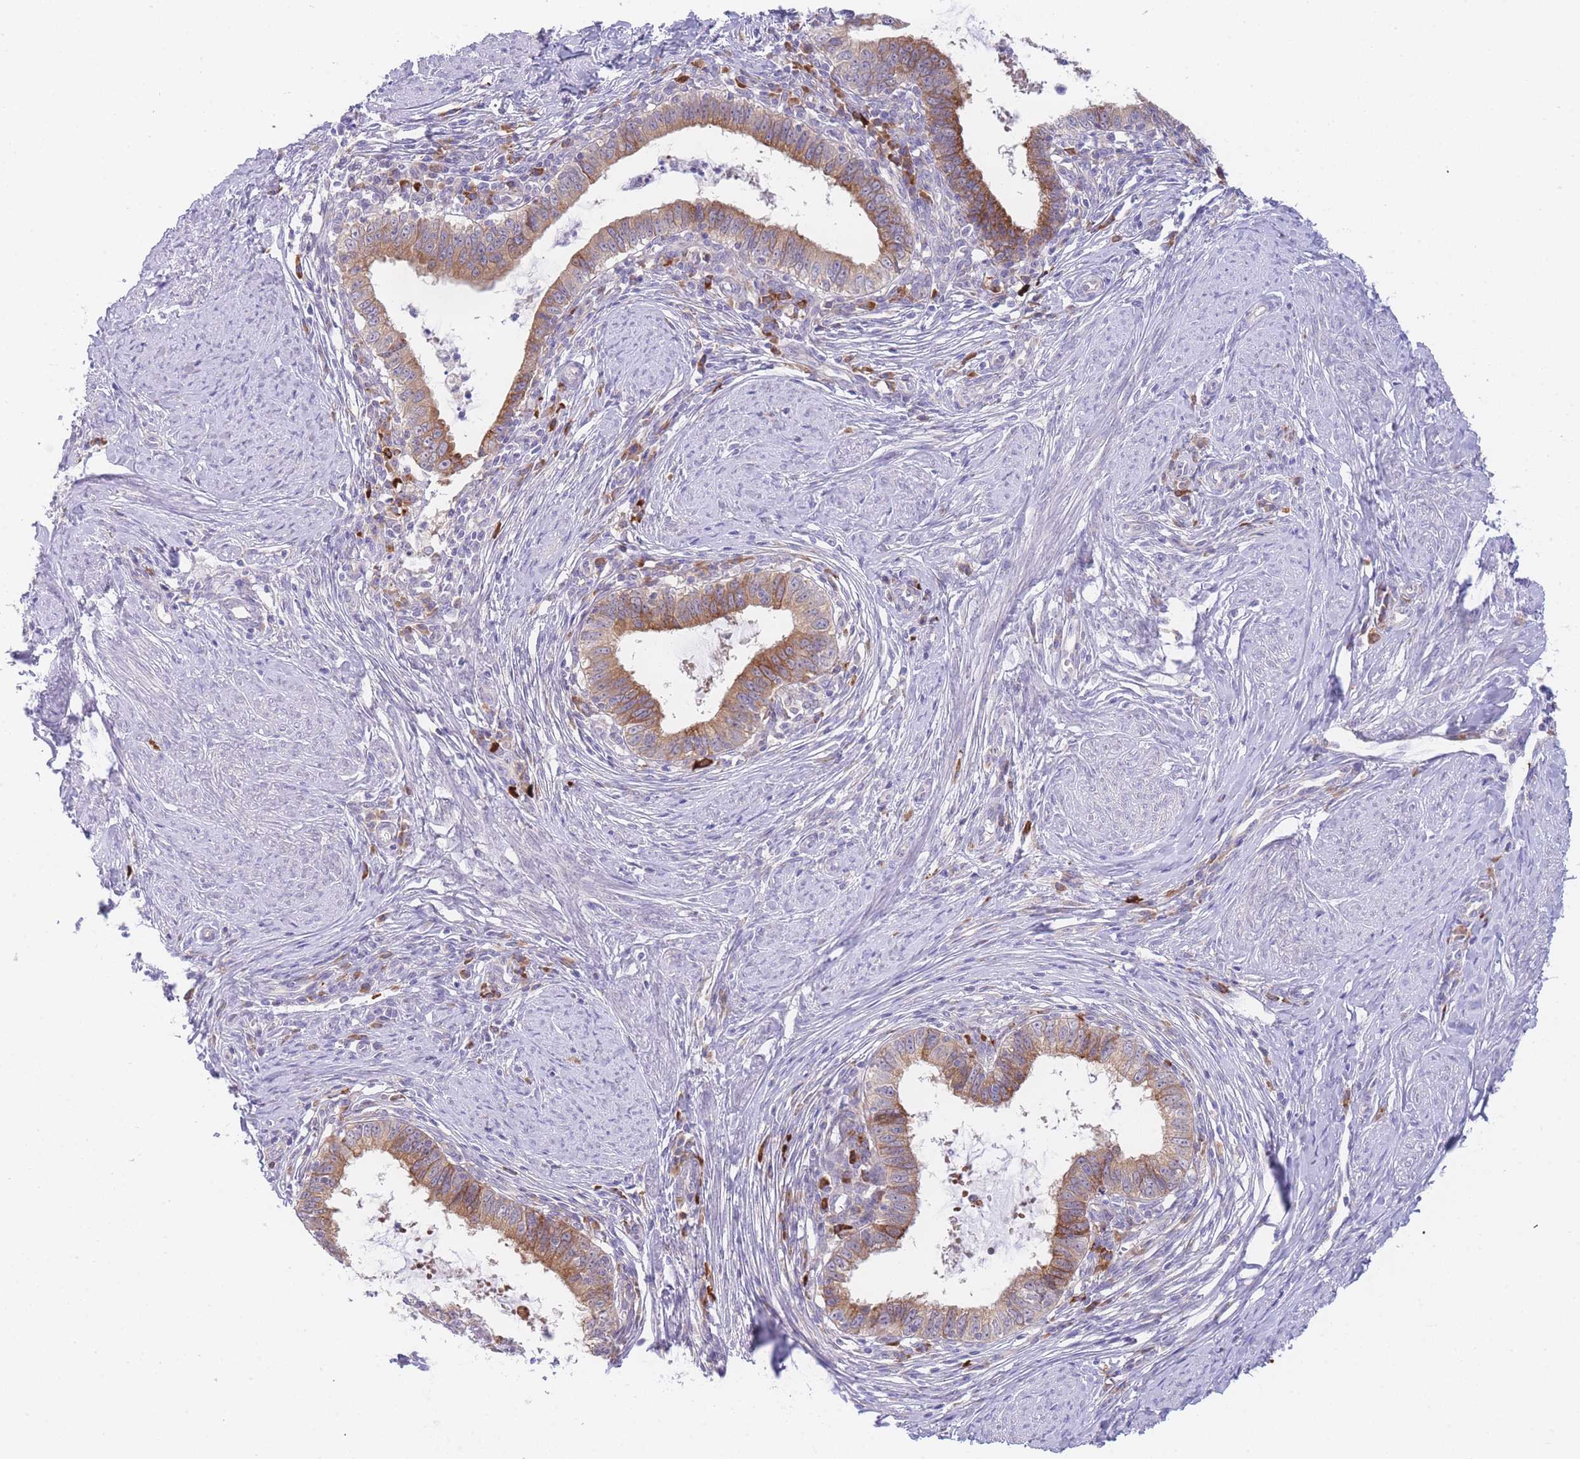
{"staining": {"intensity": "moderate", "quantity": ">75%", "location": "cytoplasmic/membranous"}, "tissue": "cervical cancer", "cell_type": "Tumor cells", "image_type": "cancer", "snomed": [{"axis": "morphology", "description": "Adenocarcinoma, NOS"}, {"axis": "topography", "description": "Cervix"}], "caption": "Immunohistochemical staining of cervical adenocarcinoma exhibits medium levels of moderate cytoplasmic/membranous staining in approximately >75% of tumor cells. Nuclei are stained in blue.", "gene": "ZNF510", "patient": {"sex": "female", "age": 36}}